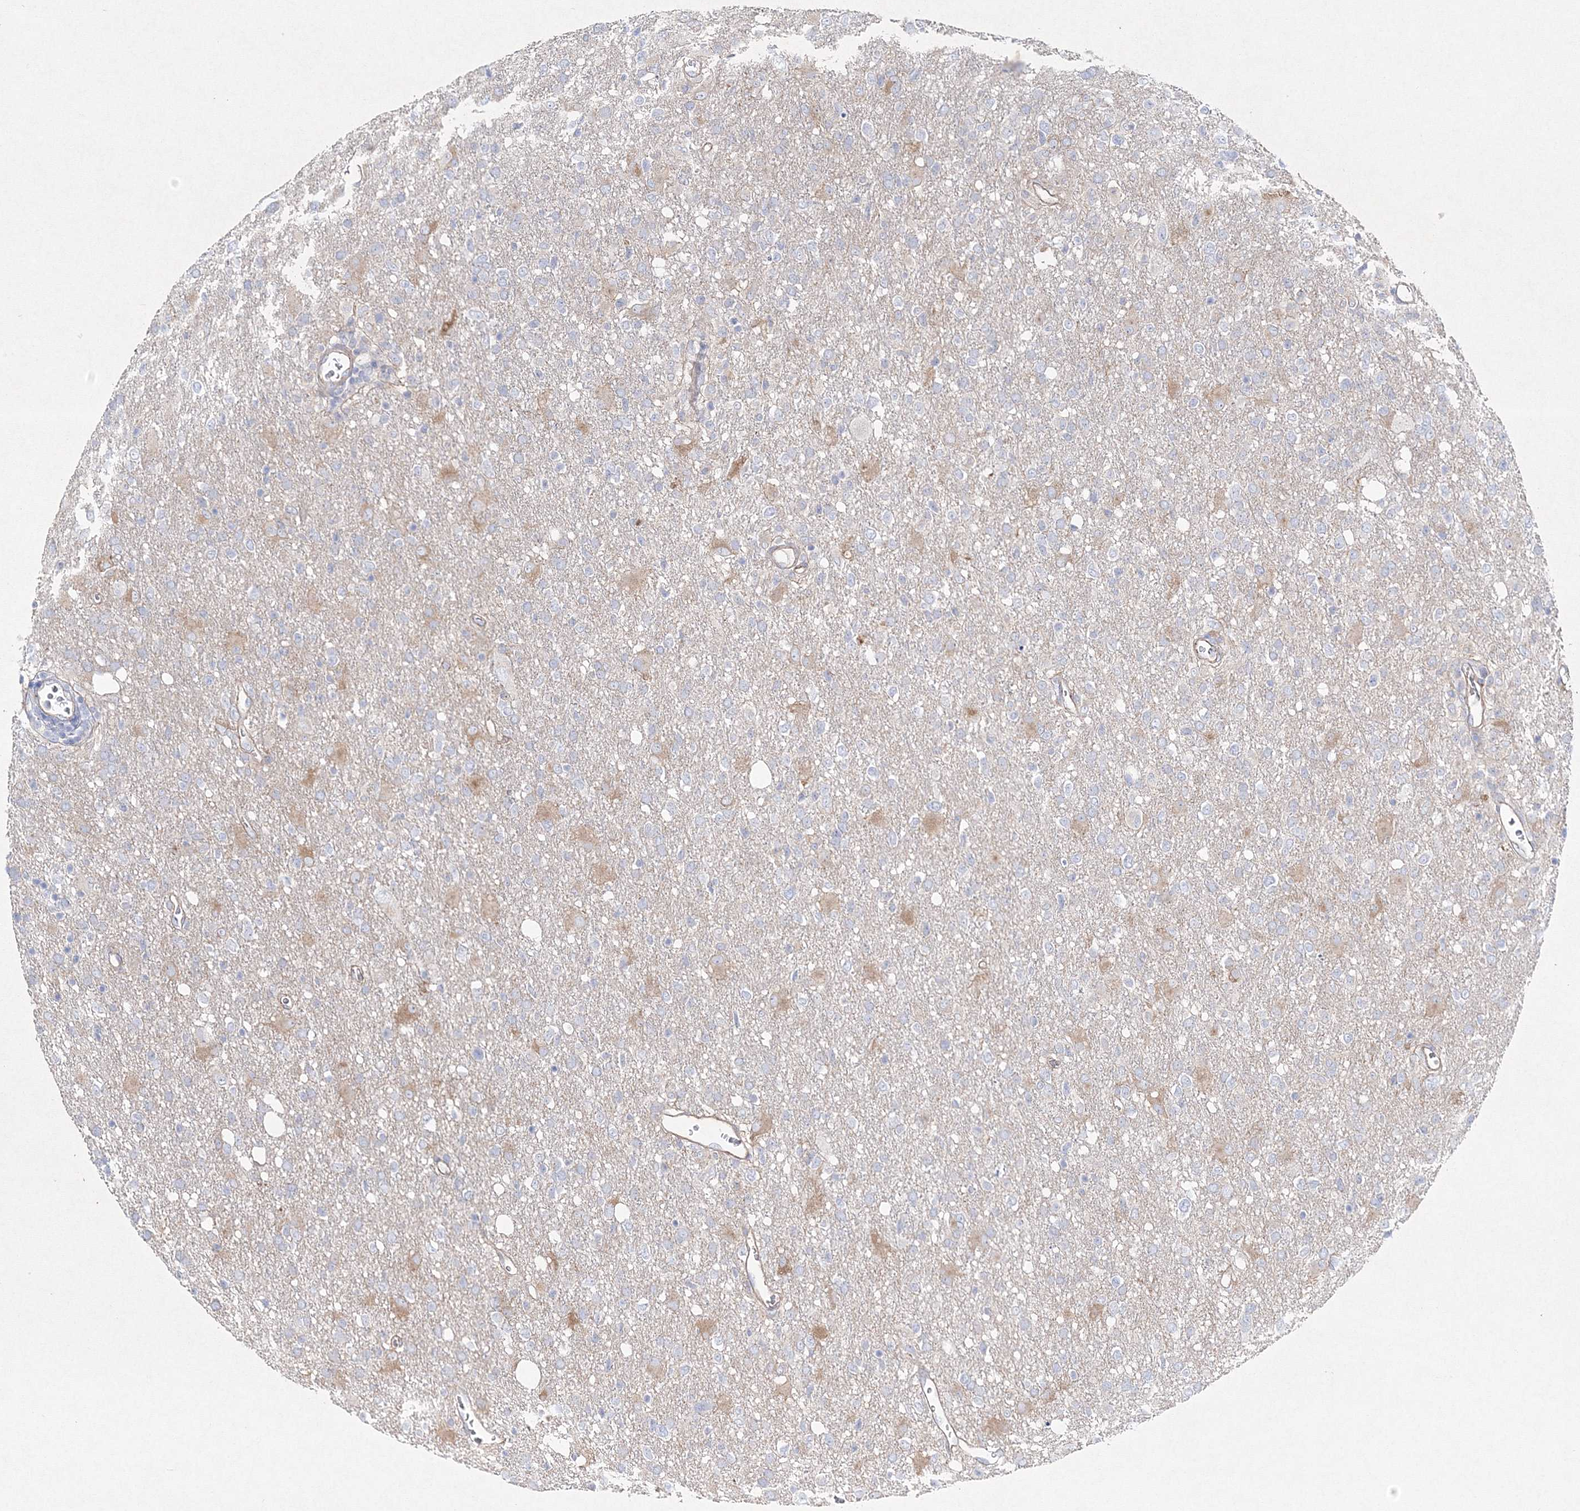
{"staining": {"intensity": "negative", "quantity": "none", "location": "none"}, "tissue": "glioma", "cell_type": "Tumor cells", "image_type": "cancer", "snomed": [{"axis": "morphology", "description": "Glioma, malignant, High grade"}, {"axis": "topography", "description": "Brain"}], "caption": "The immunohistochemistry (IHC) histopathology image has no significant positivity in tumor cells of glioma tissue.", "gene": "NAA40", "patient": {"sex": "female", "age": 57}}